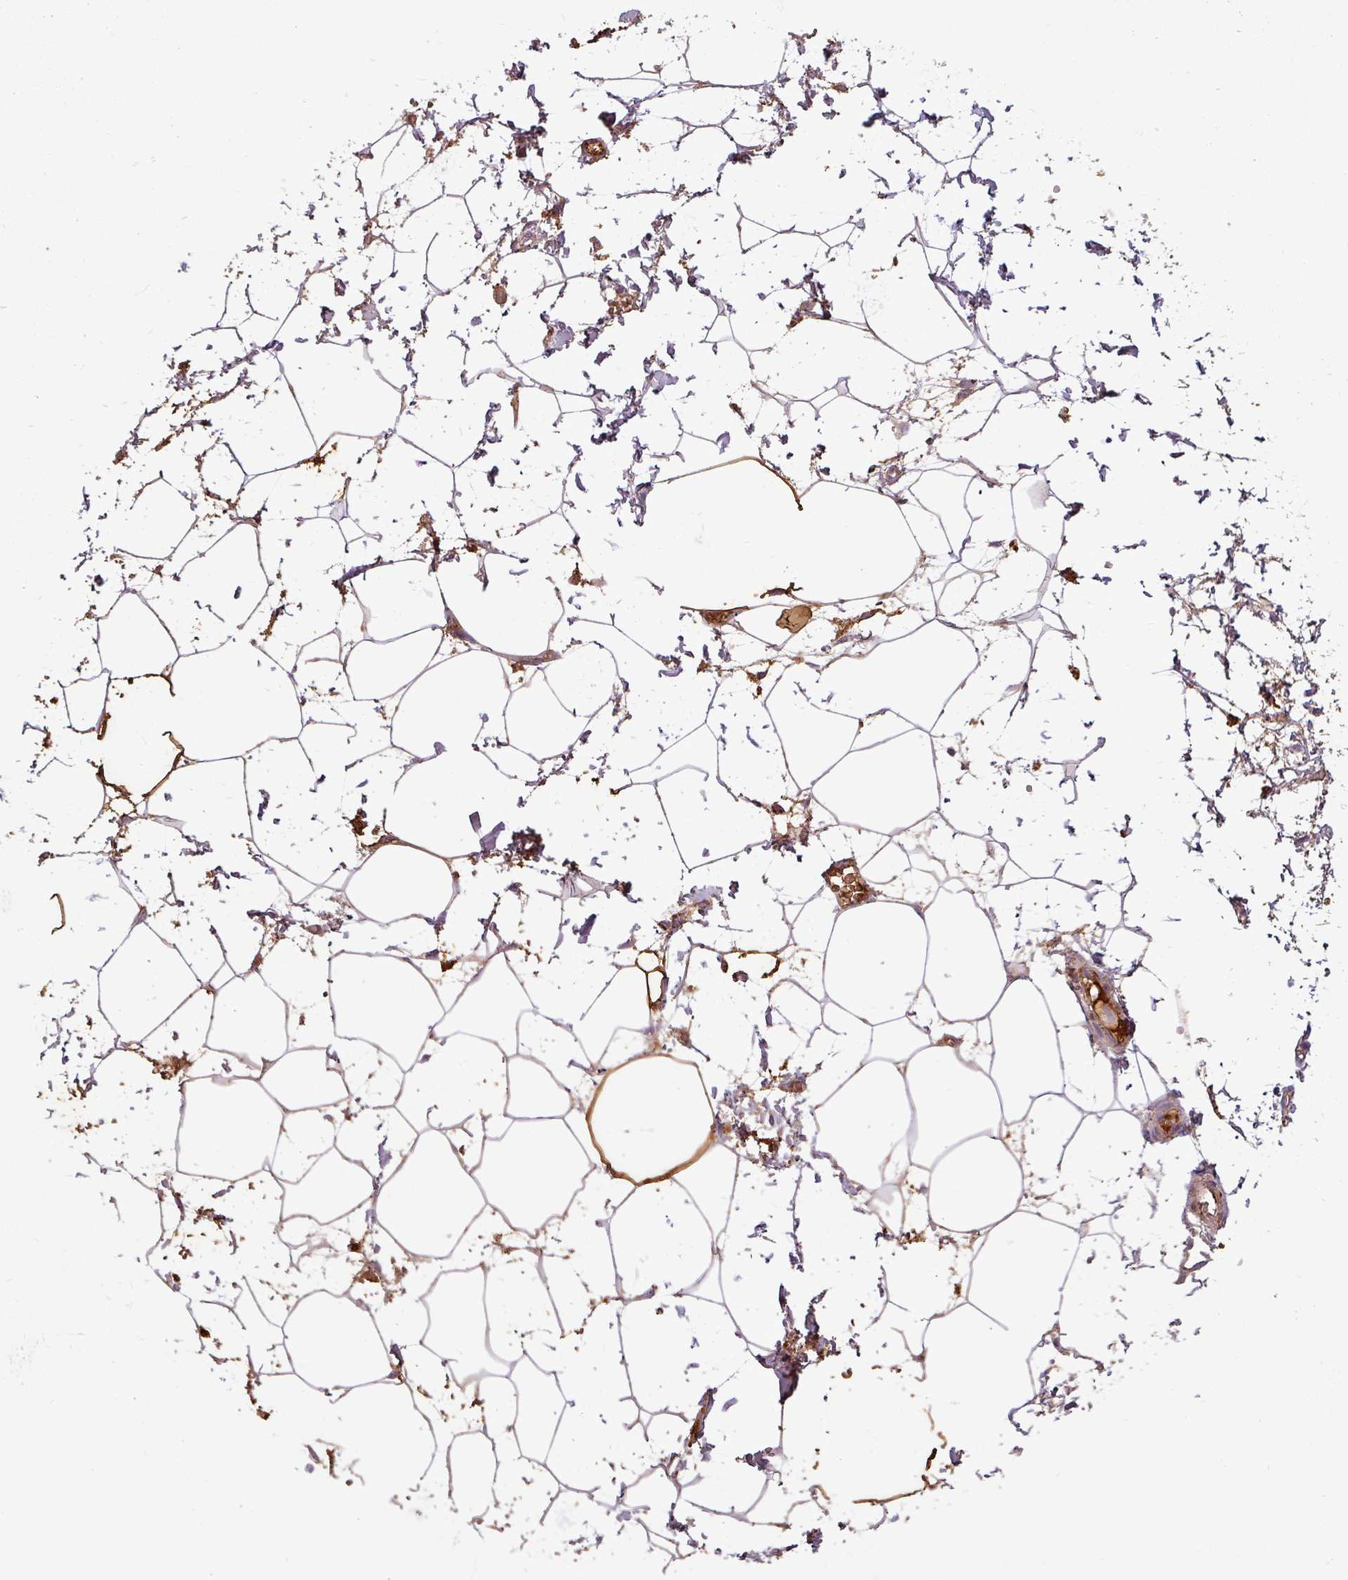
{"staining": {"intensity": "negative", "quantity": "none", "location": "none"}, "tissue": "adipose tissue", "cell_type": "Adipocytes", "image_type": "normal", "snomed": [{"axis": "morphology", "description": "Normal tissue, NOS"}, {"axis": "topography", "description": "Prostate"}, {"axis": "topography", "description": "Peripheral nerve tissue"}], "caption": "A histopathology image of human adipose tissue is negative for staining in adipocytes. The staining was performed using DAB (3,3'-diaminobenzidine) to visualize the protein expression in brown, while the nuclei were stained in blue with hematoxylin (Magnification: 20x).", "gene": "APOC1", "patient": {"sex": "male", "age": 55}}